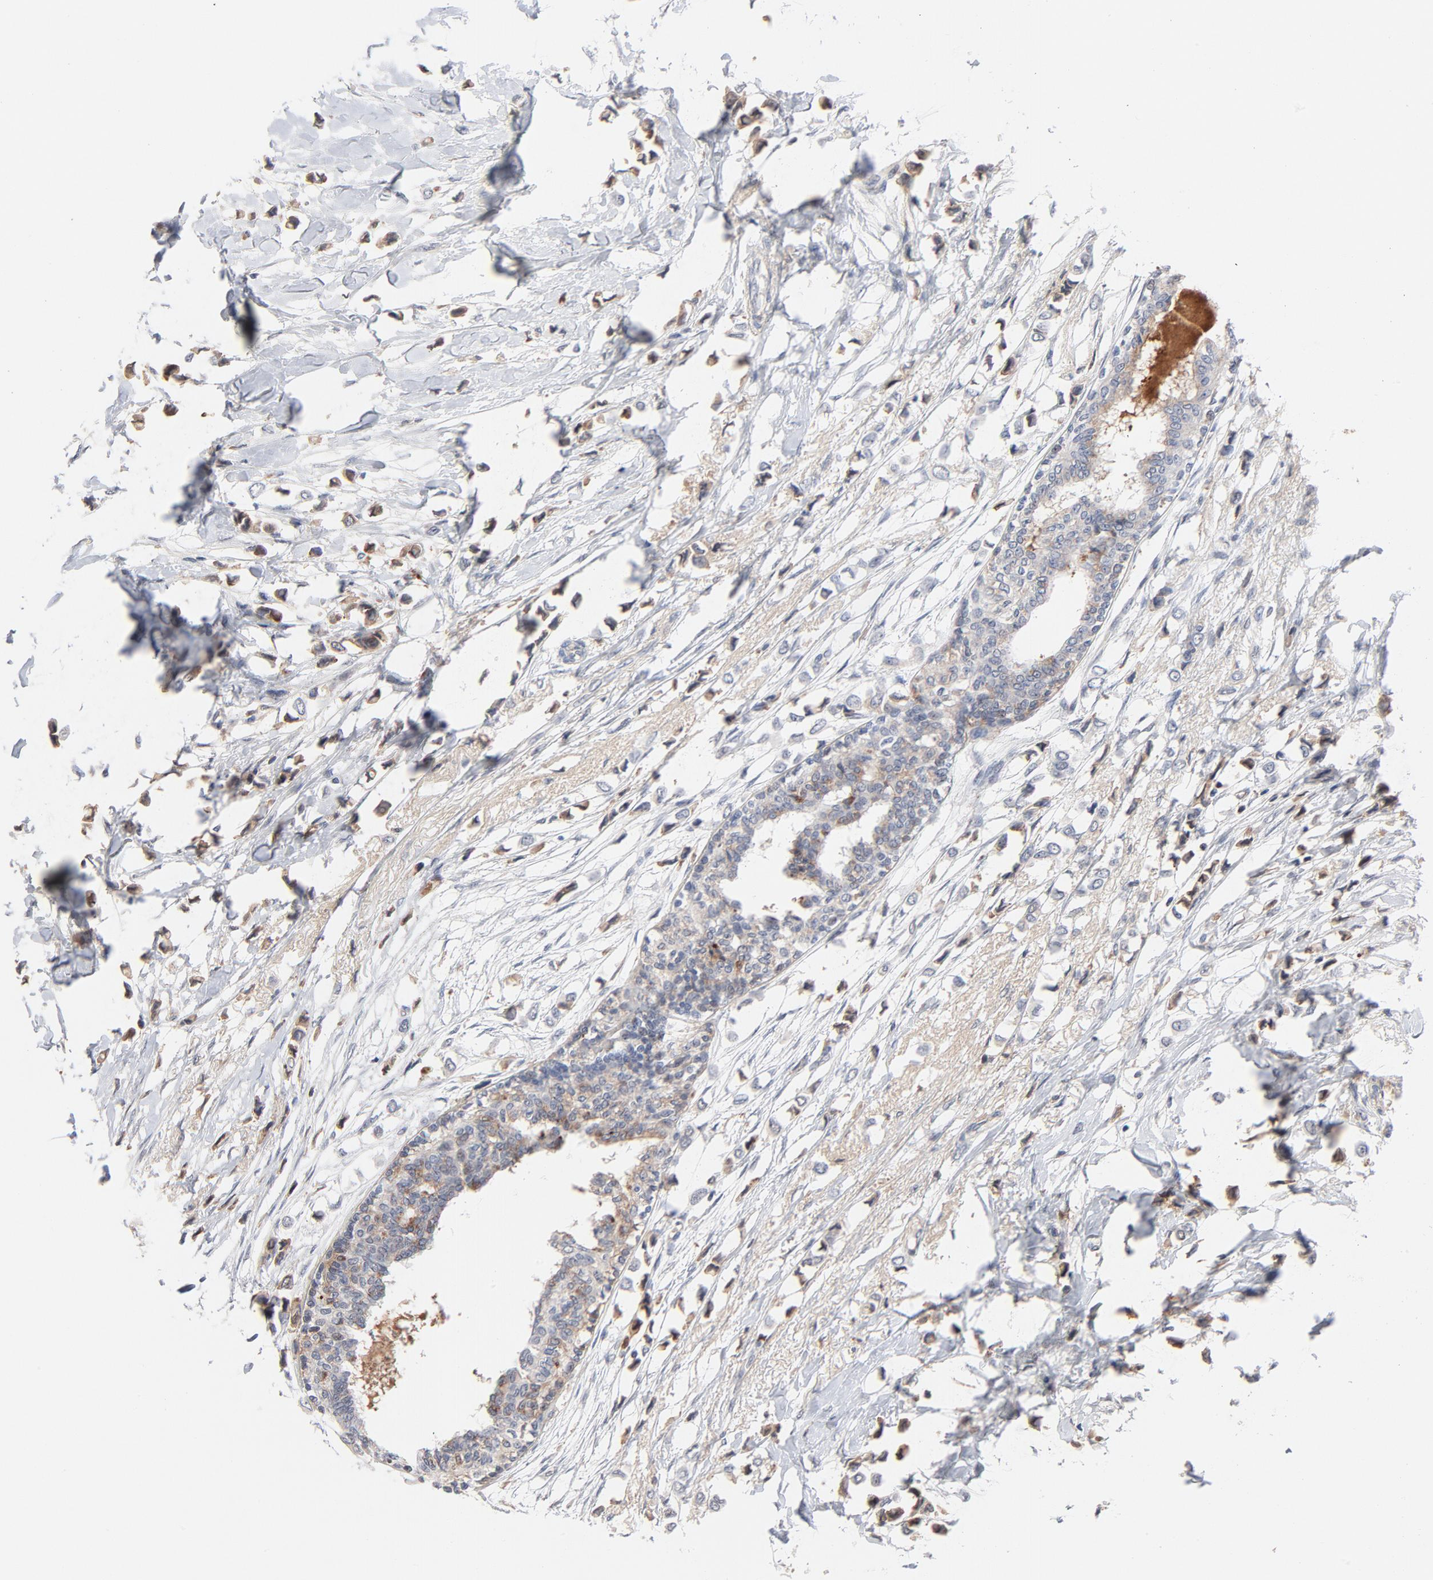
{"staining": {"intensity": "weak", "quantity": ">75%", "location": "cytoplasmic/membranous"}, "tissue": "breast cancer", "cell_type": "Tumor cells", "image_type": "cancer", "snomed": [{"axis": "morphology", "description": "Lobular carcinoma"}, {"axis": "topography", "description": "Breast"}], "caption": "DAB (3,3'-diaminobenzidine) immunohistochemical staining of human breast cancer (lobular carcinoma) exhibits weak cytoplasmic/membranous protein expression in approximately >75% of tumor cells.", "gene": "SERPINA4", "patient": {"sex": "female", "age": 51}}